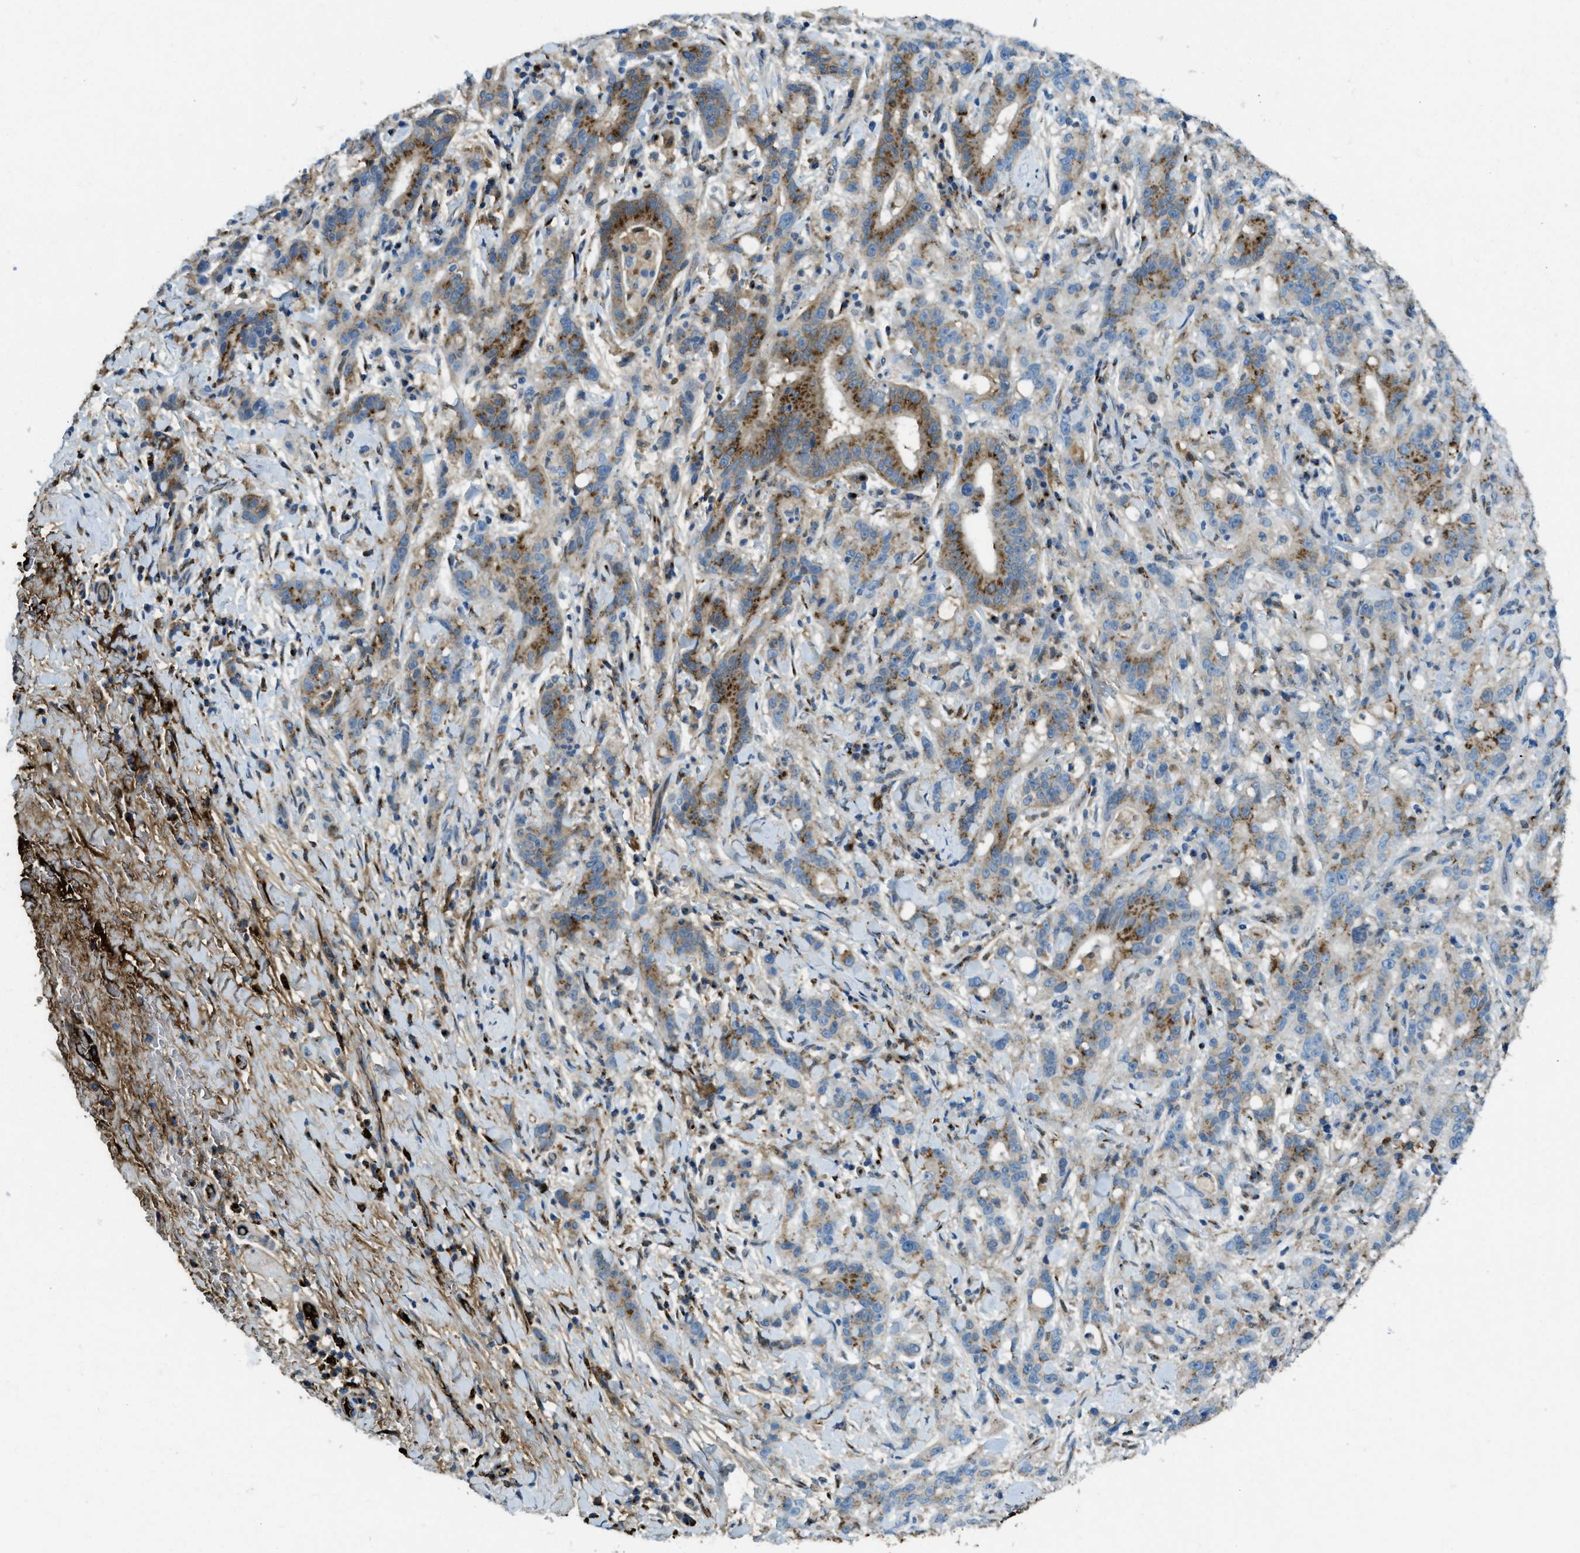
{"staining": {"intensity": "moderate", "quantity": "<25%", "location": "cytoplasmic/membranous"}, "tissue": "liver cancer", "cell_type": "Tumor cells", "image_type": "cancer", "snomed": [{"axis": "morphology", "description": "Cholangiocarcinoma"}, {"axis": "topography", "description": "Liver"}], "caption": "The histopathology image reveals a brown stain indicating the presence of a protein in the cytoplasmic/membranous of tumor cells in liver cancer (cholangiocarcinoma).", "gene": "TRIM59", "patient": {"sex": "female", "age": 38}}